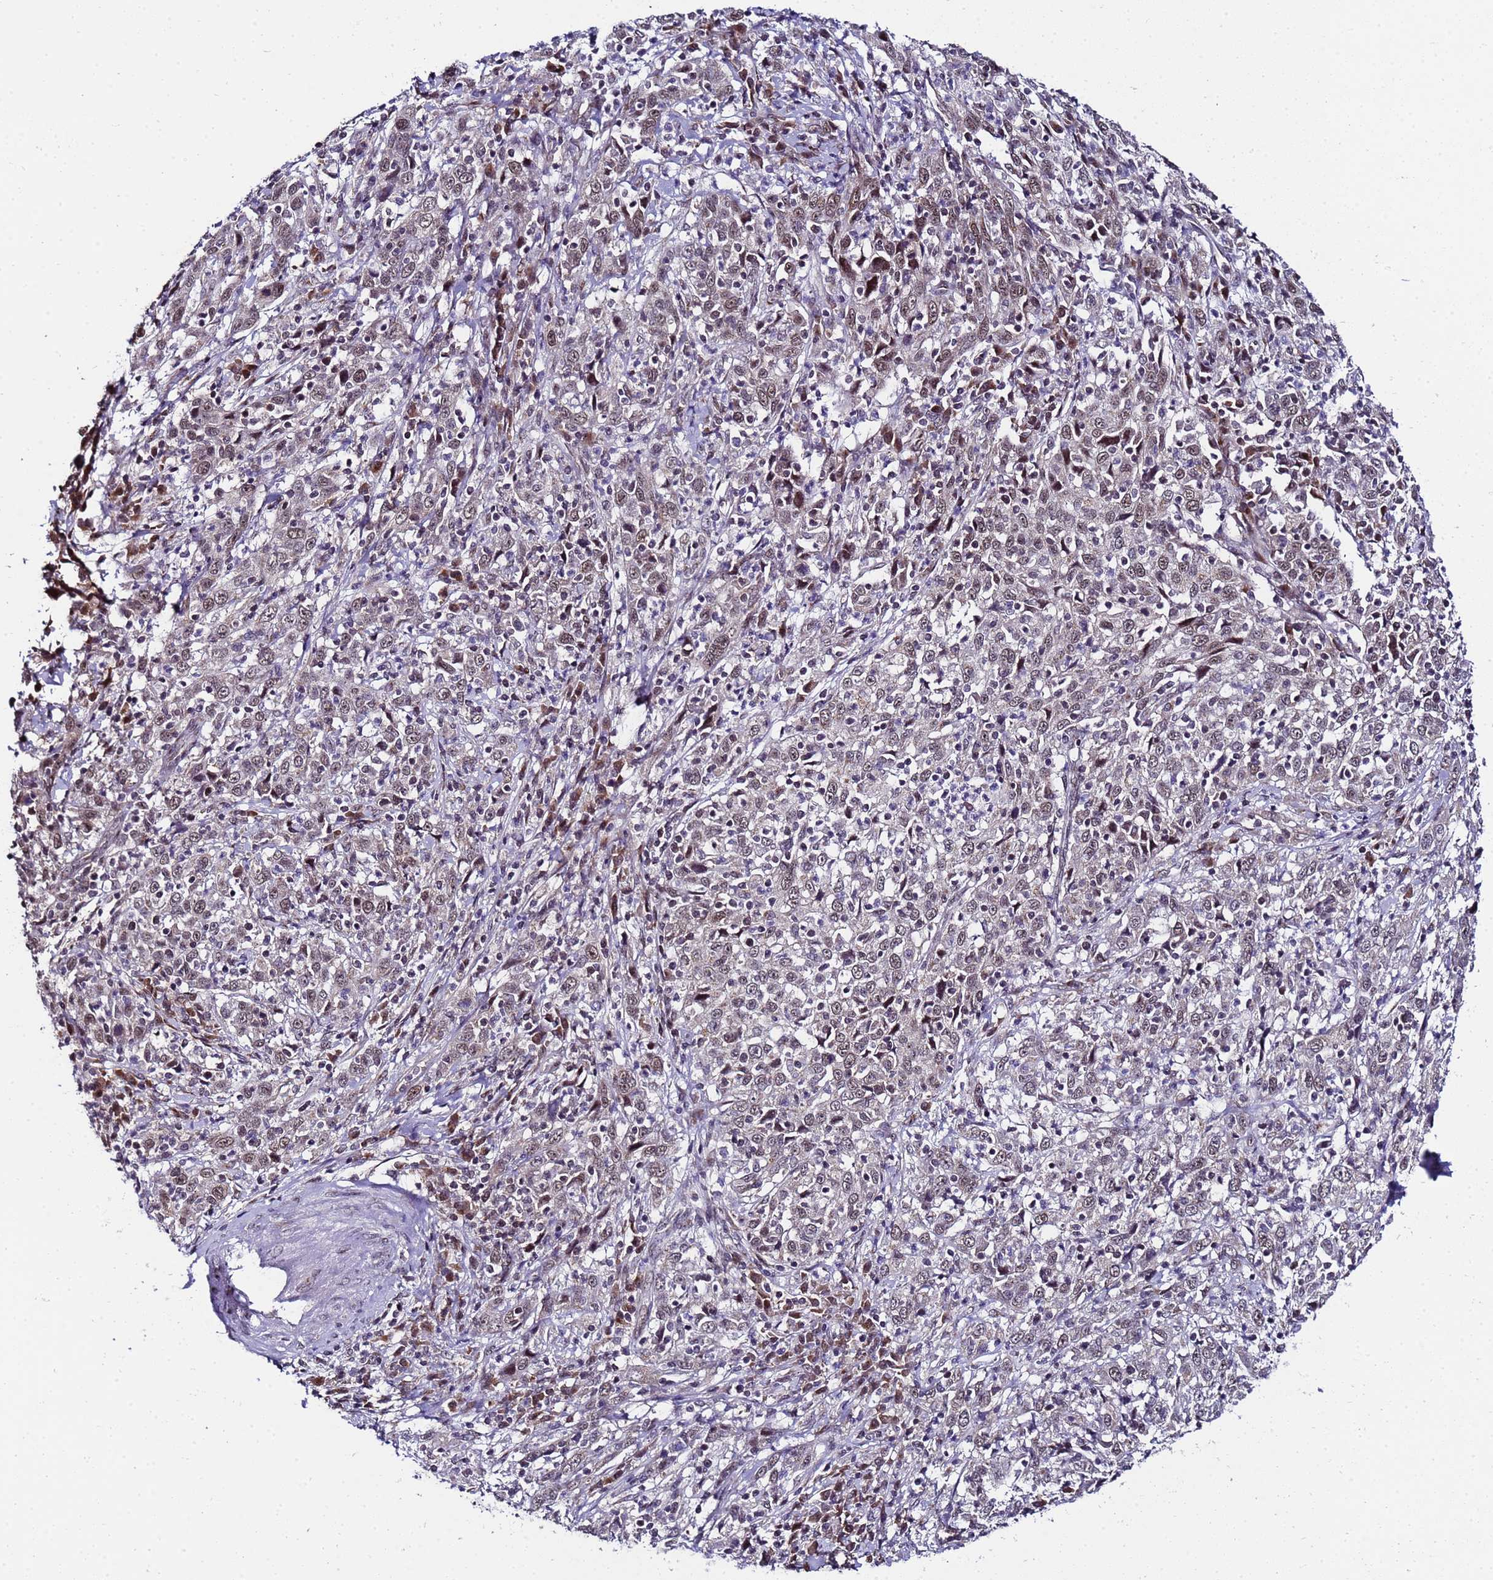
{"staining": {"intensity": "weak", "quantity": ">75%", "location": "nuclear"}, "tissue": "cervical cancer", "cell_type": "Tumor cells", "image_type": "cancer", "snomed": [{"axis": "morphology", "description": "Squamous cell carcinoma, NOS"}, {"axis": "topography", "description": "Cervix"}], "caption": "DAB (3,3'-diaminobenzidine) immunohistochemical staining of cervical cancer (squamous cell carcinoma) demonstrates weak nuclear protein expression in approximately >75% of tumor cells. The staining was performed using DAB, with brown indicating positive protein expression. Nuclei are stained blue with hematoxylin.", "gene": "C19orf47", "patient": {"sex": "female", "age": 46}}